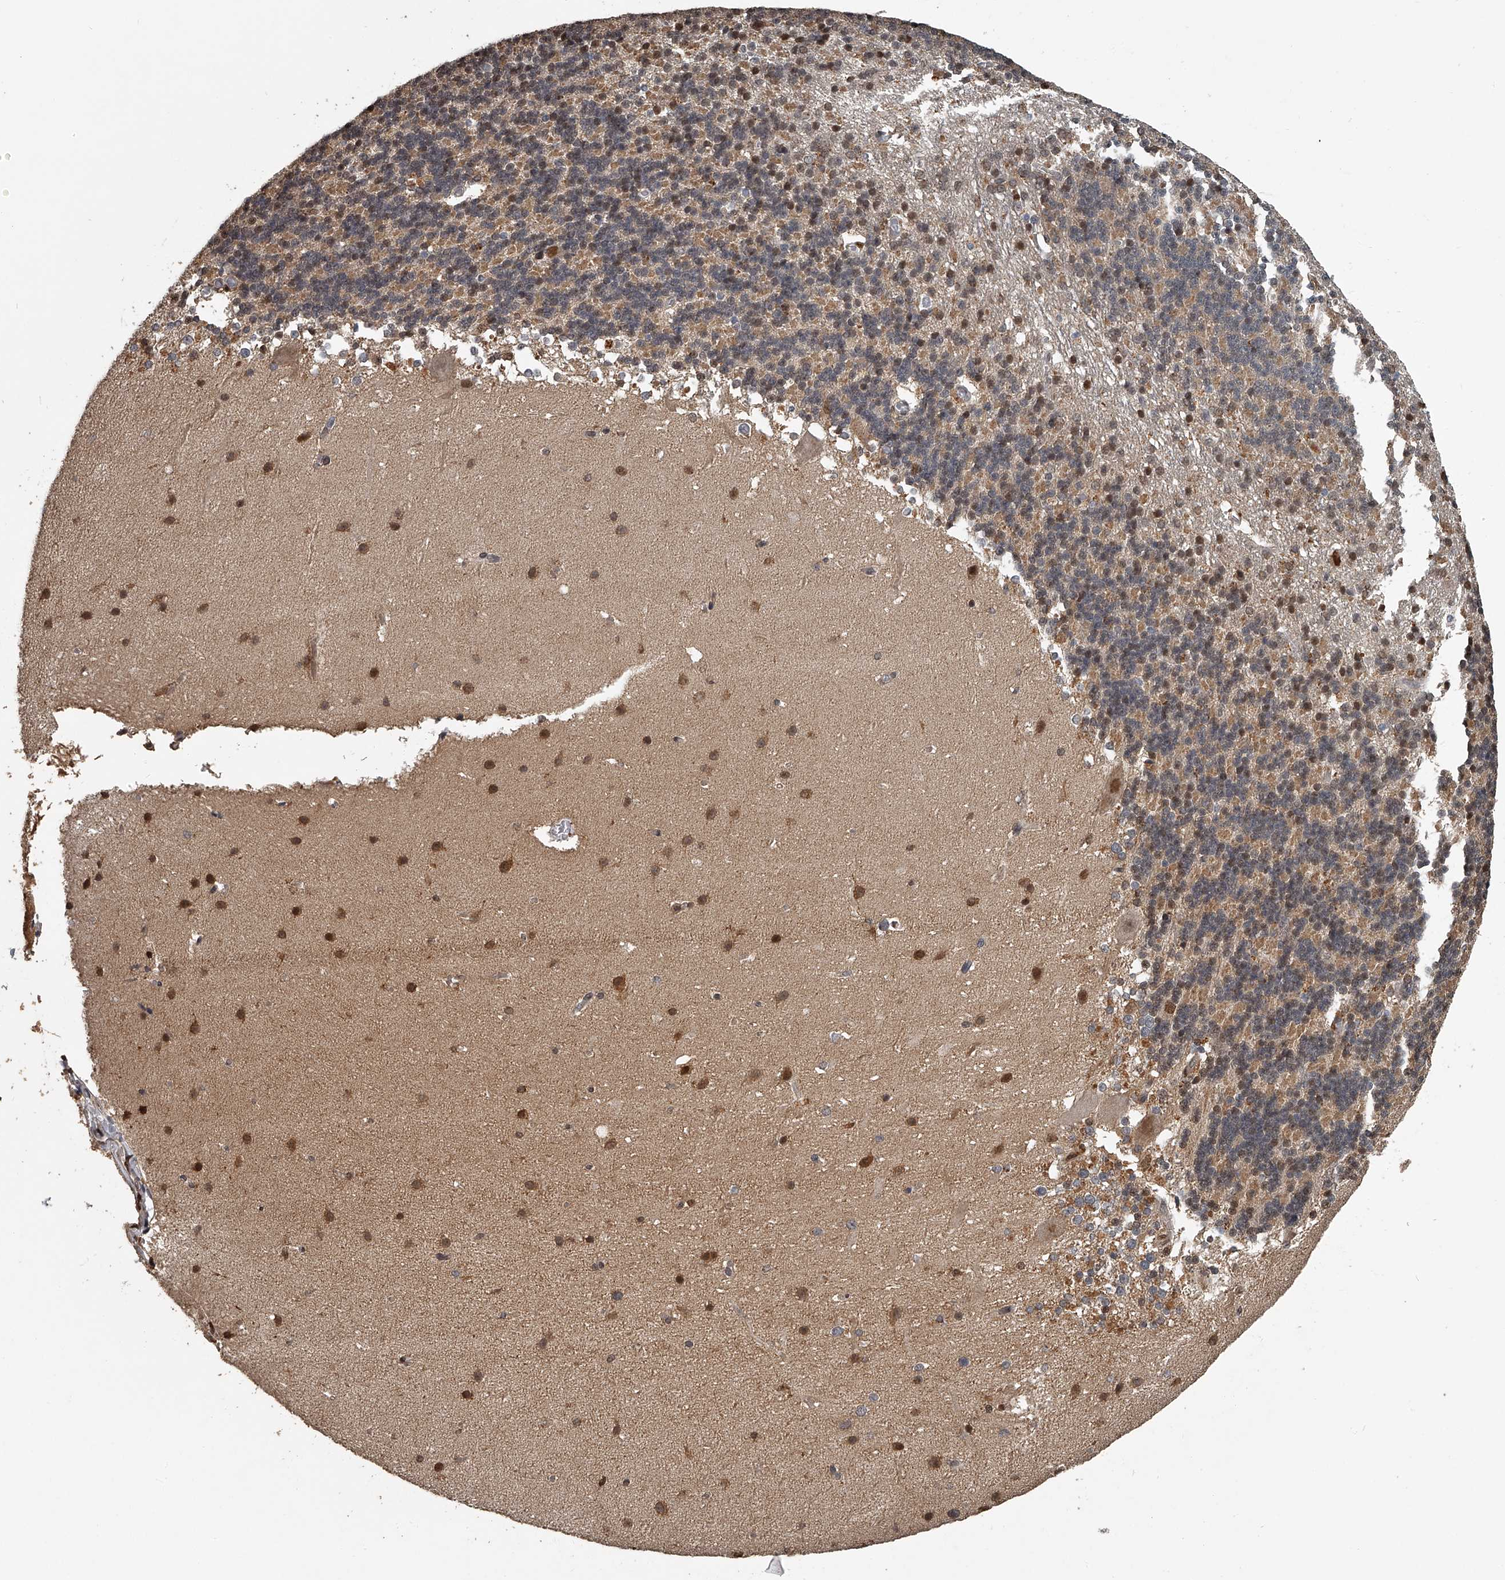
{"staining": {"intensity": "moderate", "quantity": "25%-75%", "location": "cytoplasmic/membranous,nuclear"}, "tissue": "cerebellum", "cell_type": "Cells in granular layer", "image_type": "normal", "snomed": [{"axis": "morphology", "description": "Normal tissue, NOS"}, {"axis": "topography", "description": "Cerebellum"}], "caption": "Cerebellum stained with immunohistochemistry demonstrates moderate cytoplasmic/membranous,nuclear positivity in approximately 25%-75% of cells in granular layer. Using DAB (brown) and hematoxylin (blue) stains, captured at high magnification using brightfield microscopy.", "gene": "PLEKHG1", "patient": {"sex": "female", "age": 19}}